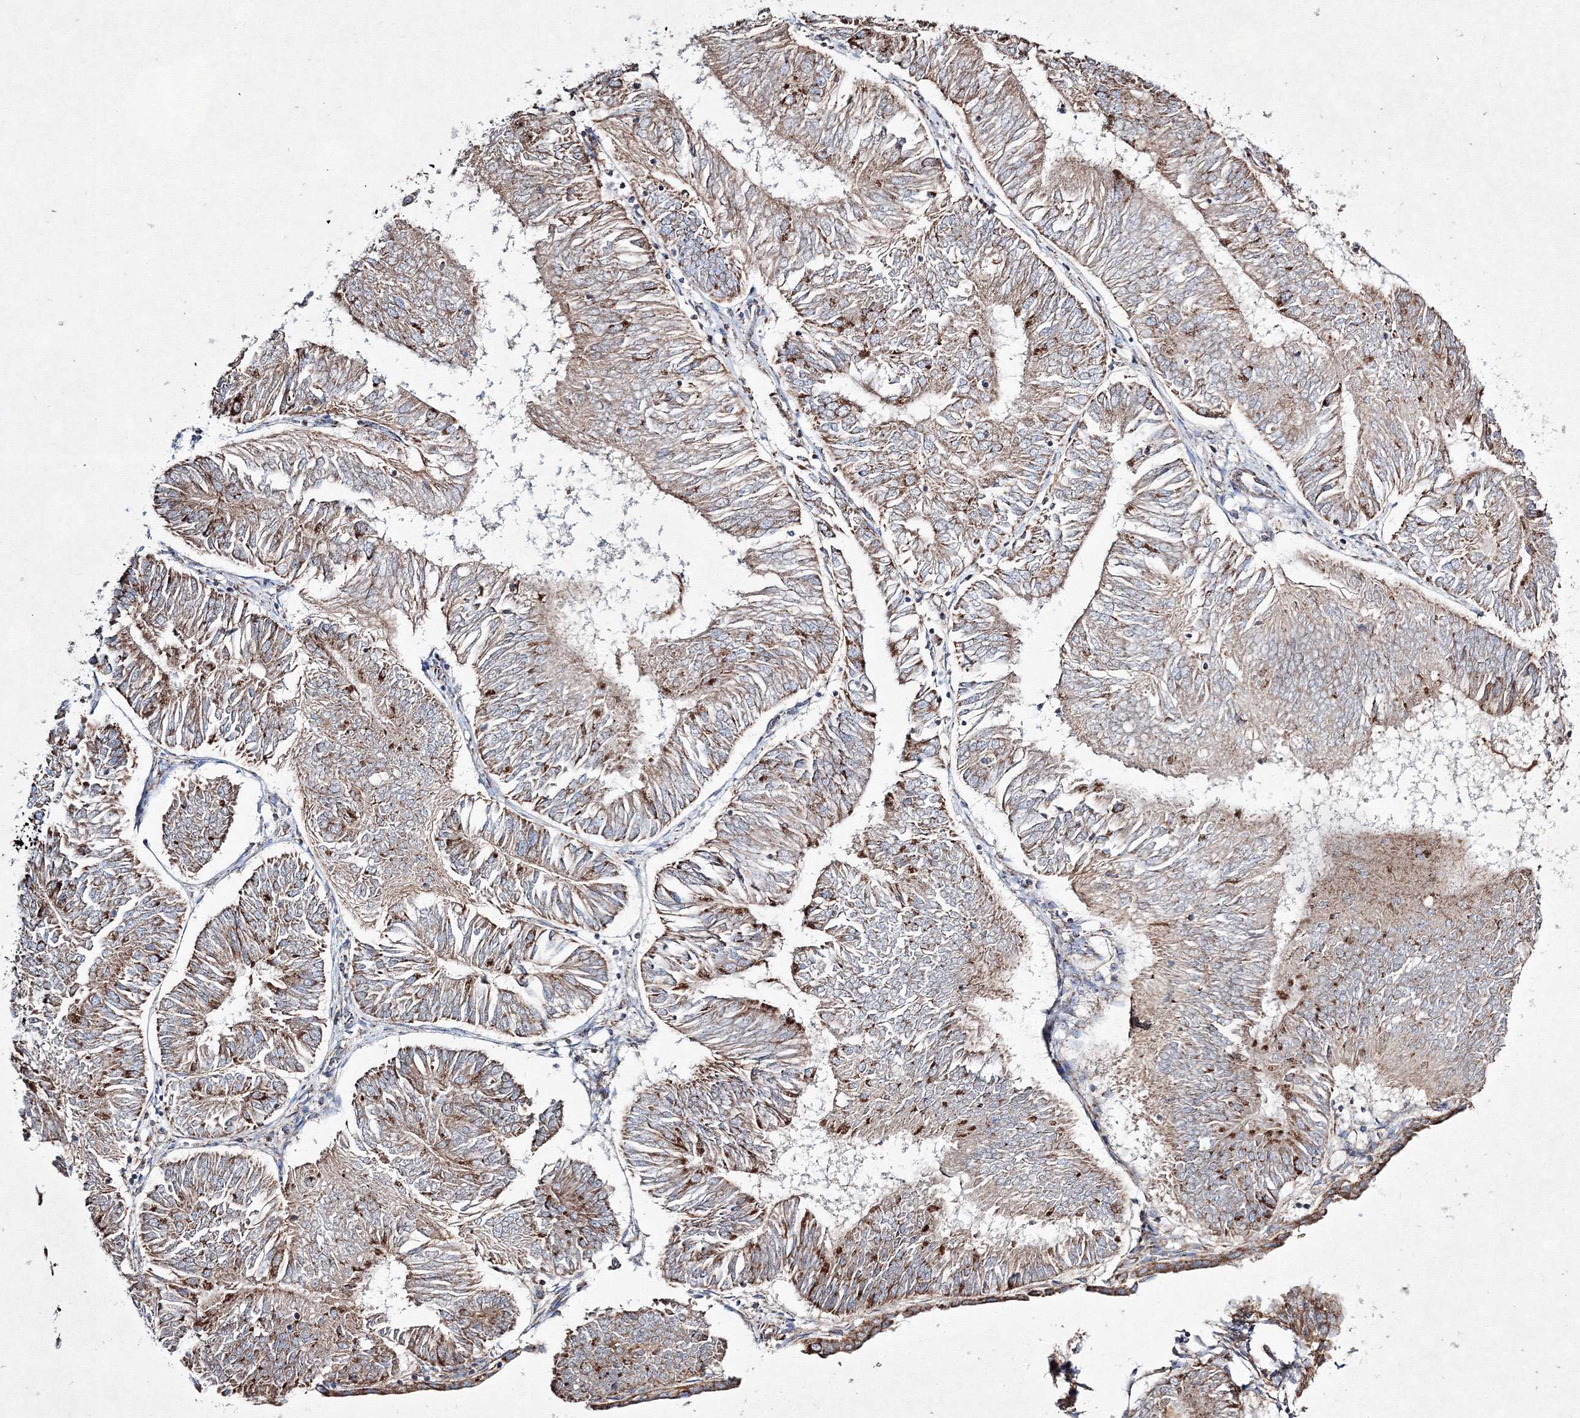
{"staining": {"intensity": "moderate", "quantity": ">75%", "location": "cytoplasmic/membranous"}, "tissue": "endometrial cancer", "cell_type": "Tumor cells", "image_type": "cancer", "snomed": [{"axis": "morphology", "description": "Adenocarcinoma, NOS"}, {"axis": "topography", "description": "Endometrium"}], "caption": "A medium amount of moderate cytoplasmic/membranous staining is present in about >75% of tumor cells in adenocarcinoma (endometrial) tissue.", "gene": "IGSF9", "patient": {"sex": "female", "age": 58}}